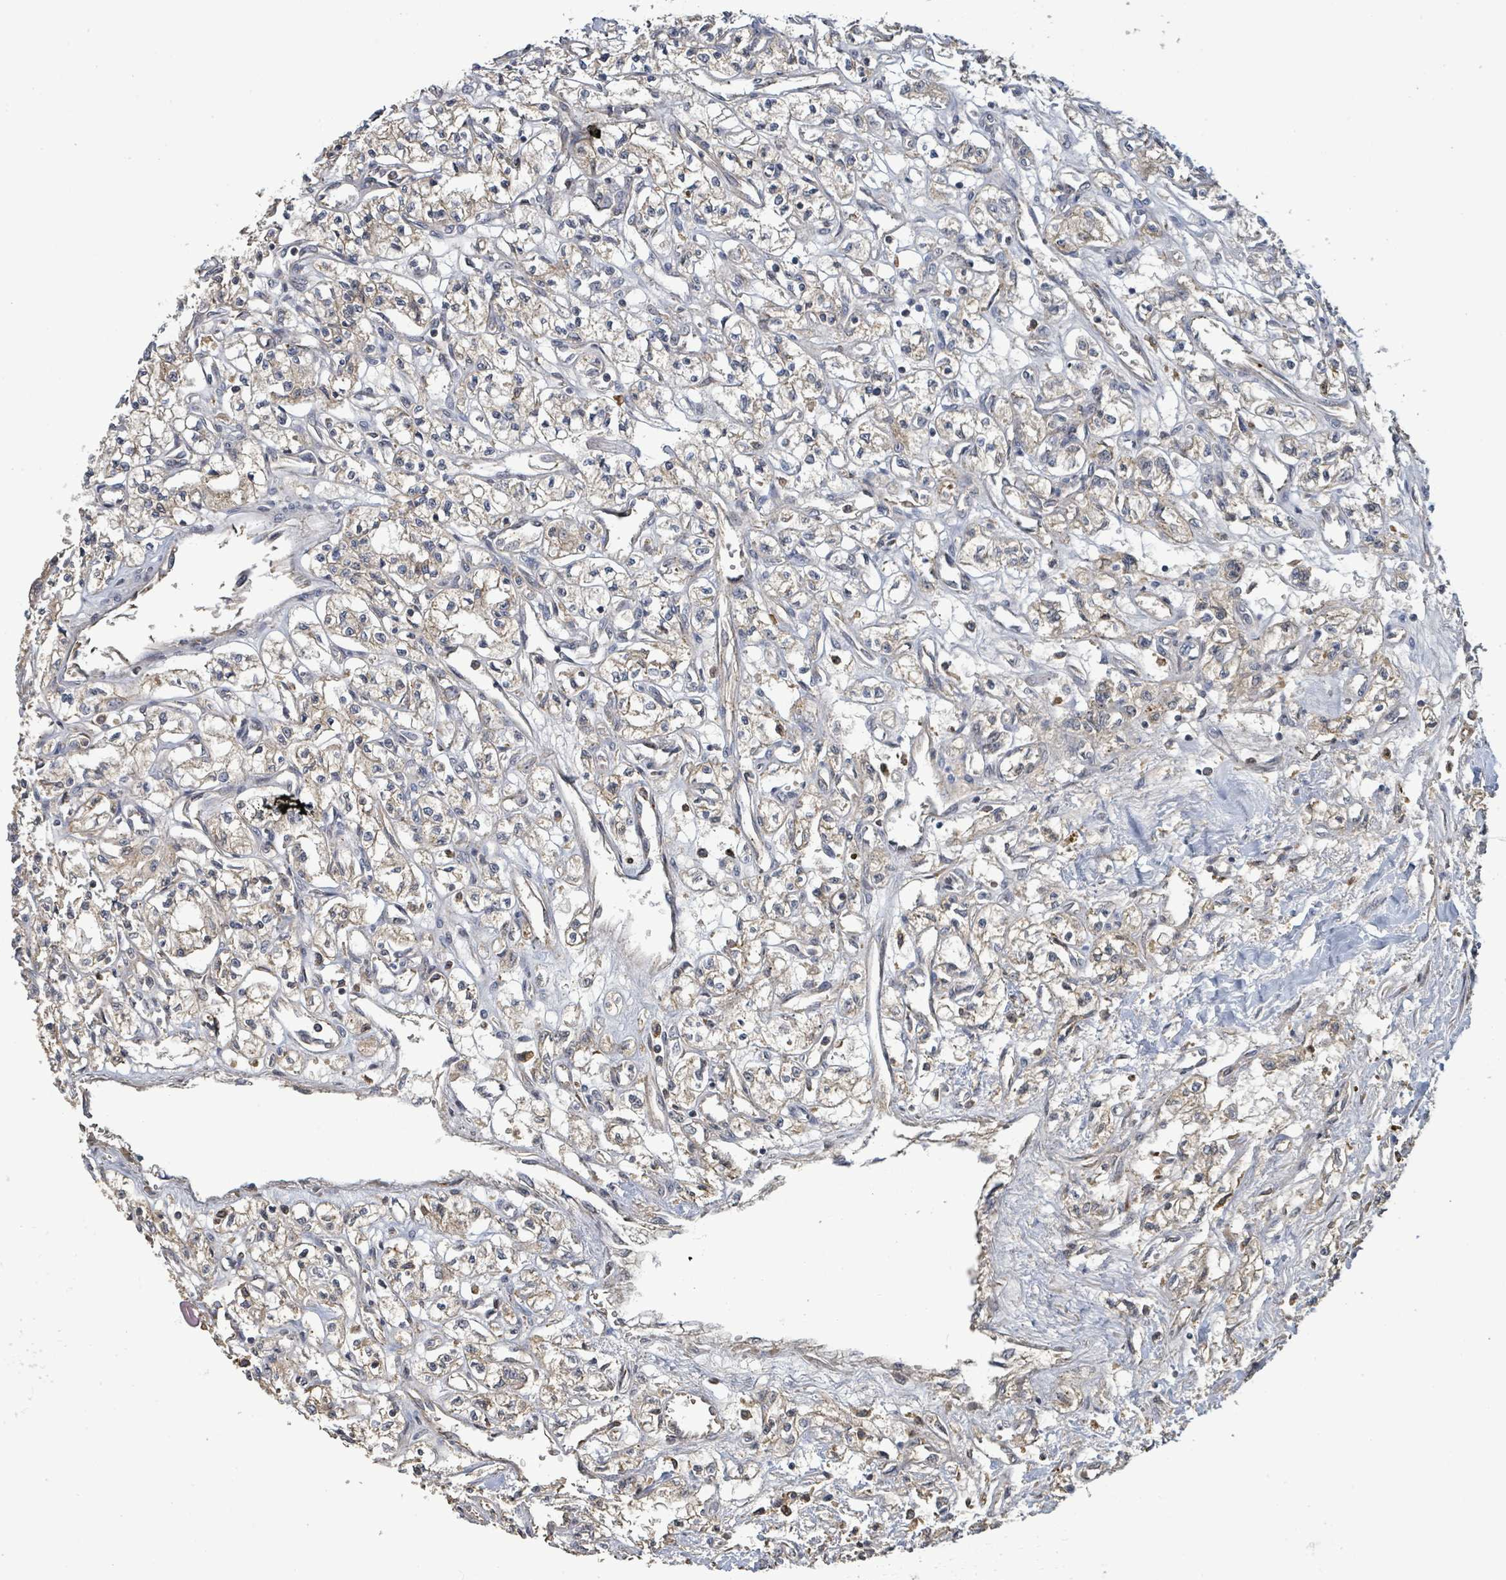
{"staining": {"intensity": "weak", "quantity": ">75%", "location": "cytoplasmic/membranous"}, "tissue": "renal cancer", "cell_type": "Tumor cells", "image_type": "cancer", "snomed": [{"axis": "morphology", "description": "Adenocarcinoma, NOS"}, {"axis": "topography", "description": "Kidney"}], "caption": "Brown immunohistochemical staining in renal cancer (adenocarcinoma) displays weak cytoplasmic/membranous staining in approximately >75% of tumor cells.", "gene": "STARD4", "patient": {"sex": "male", "age": 56}}